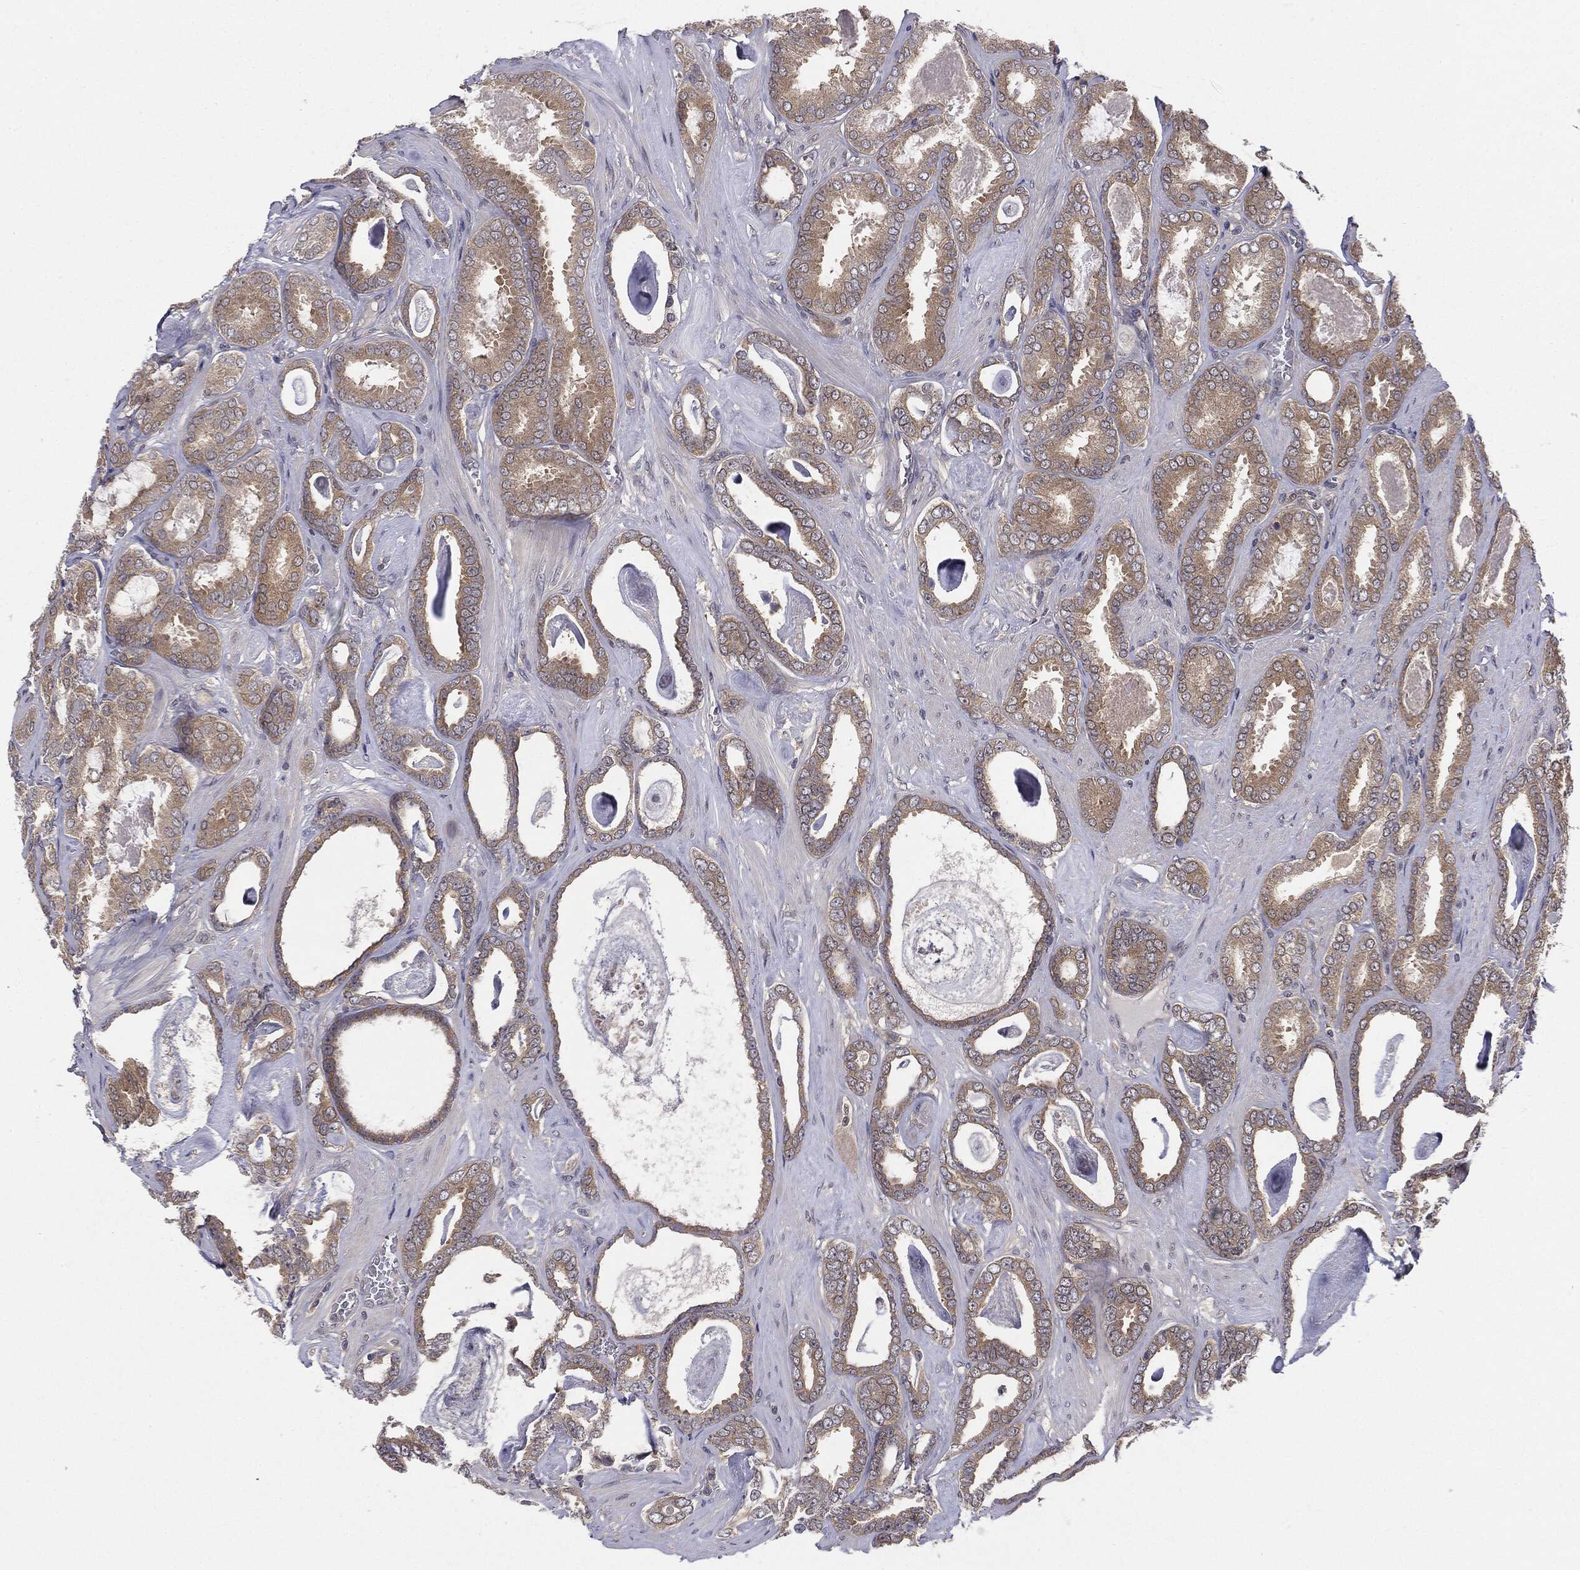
{"staining": {"intensity": "weak", "quantity": "25%-75%", "location": "cytoplasmic/membranous"}, "tissue": "prostate cancer", "cell_type": "Tumor cells", "image_type": "cancer", "snomed": [{"axis": "morphology", "description": "Adenocarcinoma, High grade"}, {"axis": "topography", "description": "Prostate"}], "caption": "IHC (DAB) staining of human prostate adenocarcinoma (high-grade) shows weak cytoplasmic/membranous protein positivity in approximately 25%-75% of tumor cells. The protein is shown in brown color, while the nuclei are stained blue.", "gene": "KRT7", "patient": {"sex": "male", "age": 63}}